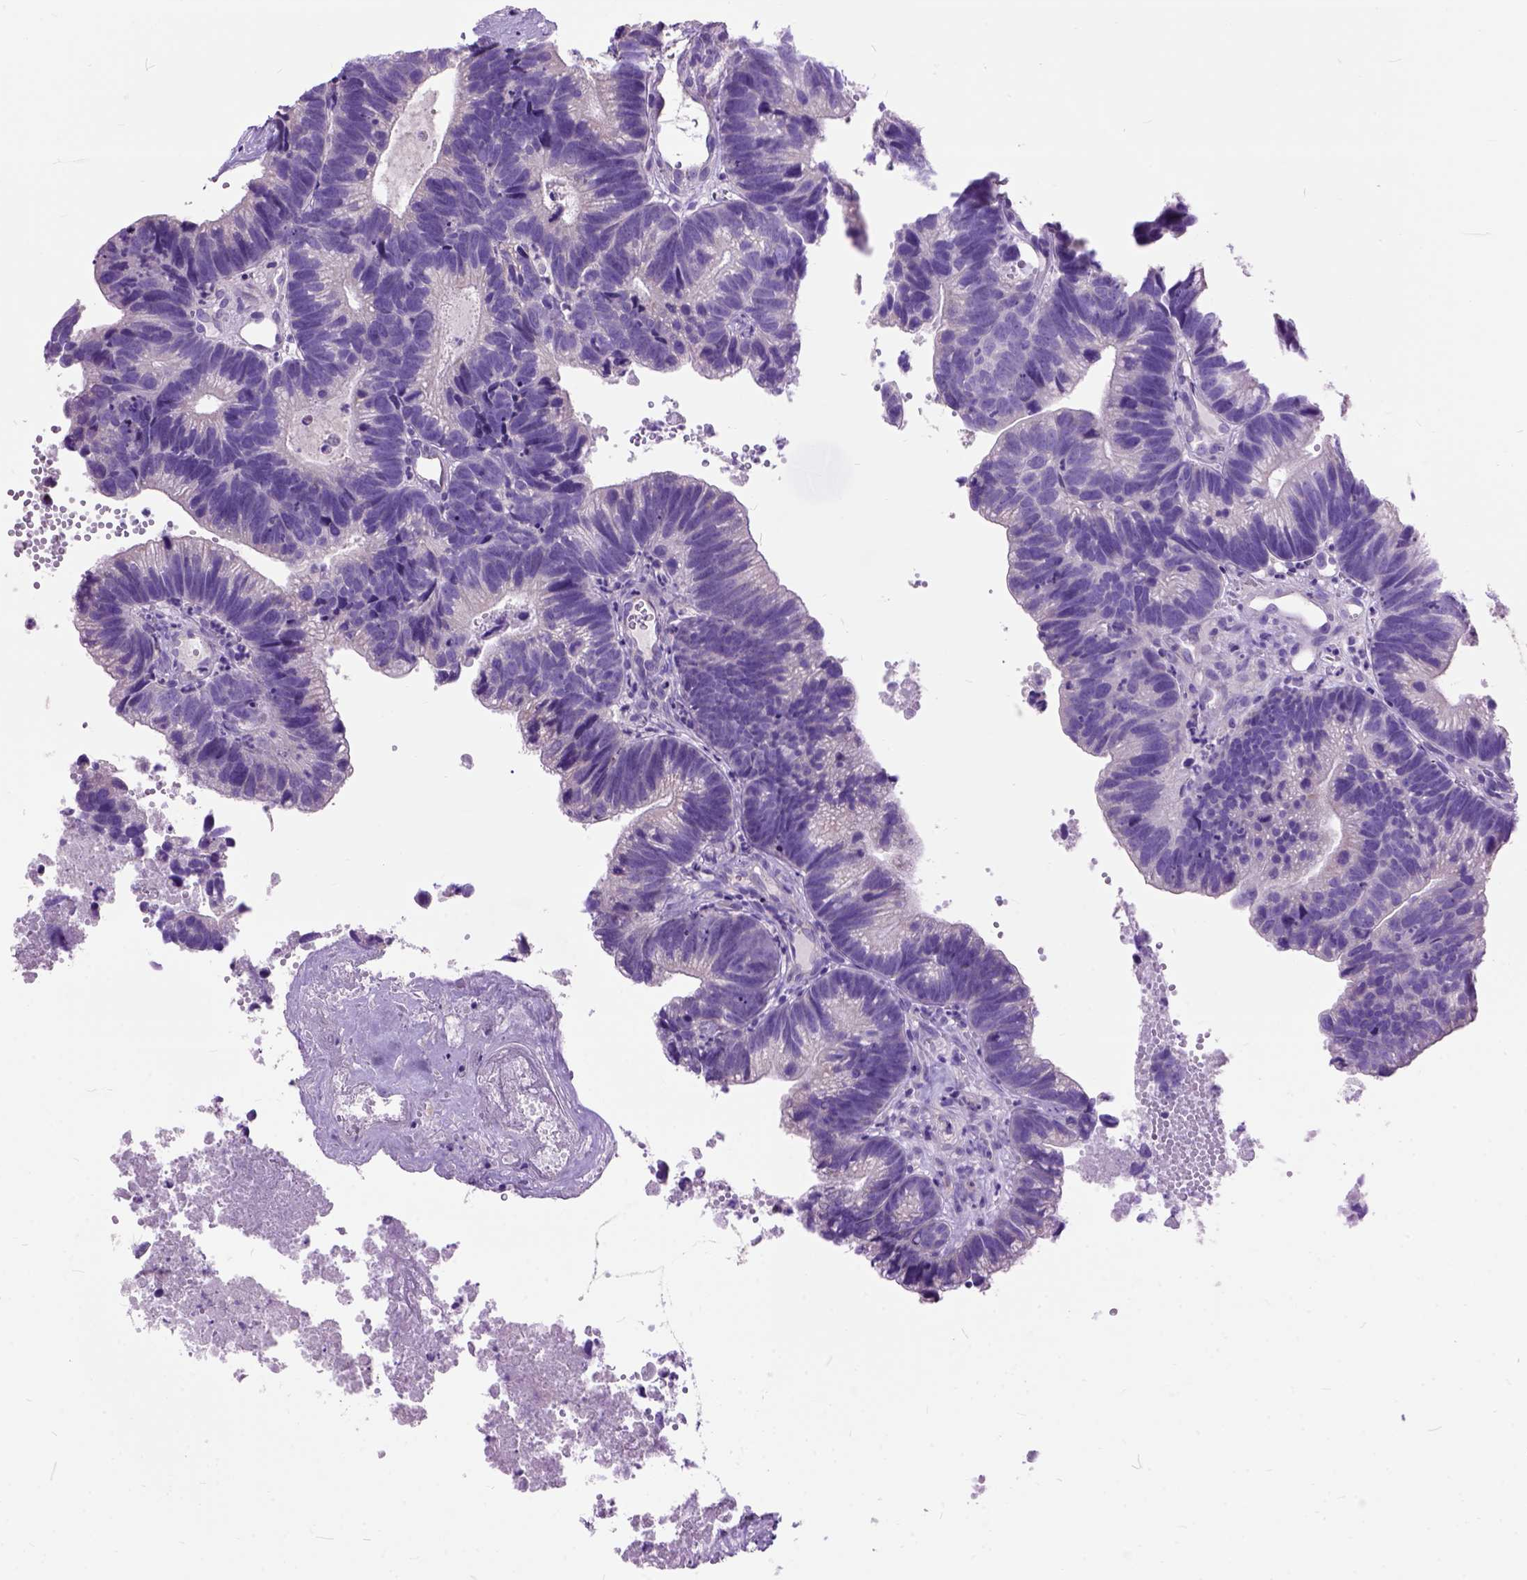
{"staining": {"intensity": "negative", "quantity": "none", "location": "none"}, "tissue": "head and neck cancer", "cell_type": "Tumor cells", "image_type": "cancer", "snomed": [{"axis": "morphology", "description": "Adenocarcinoma, NOS"}, {"axis": "topography", "description": "Head-Neck"}], "caption": "High power microscopy histopathology image of an immunohistochemistry photomicrograph of head and neck cancer (adenocarcinoma), revealing no significant staining in tumor cells.", "gene": "MAPT", "patient": {"sex": "male", "age": 62}}